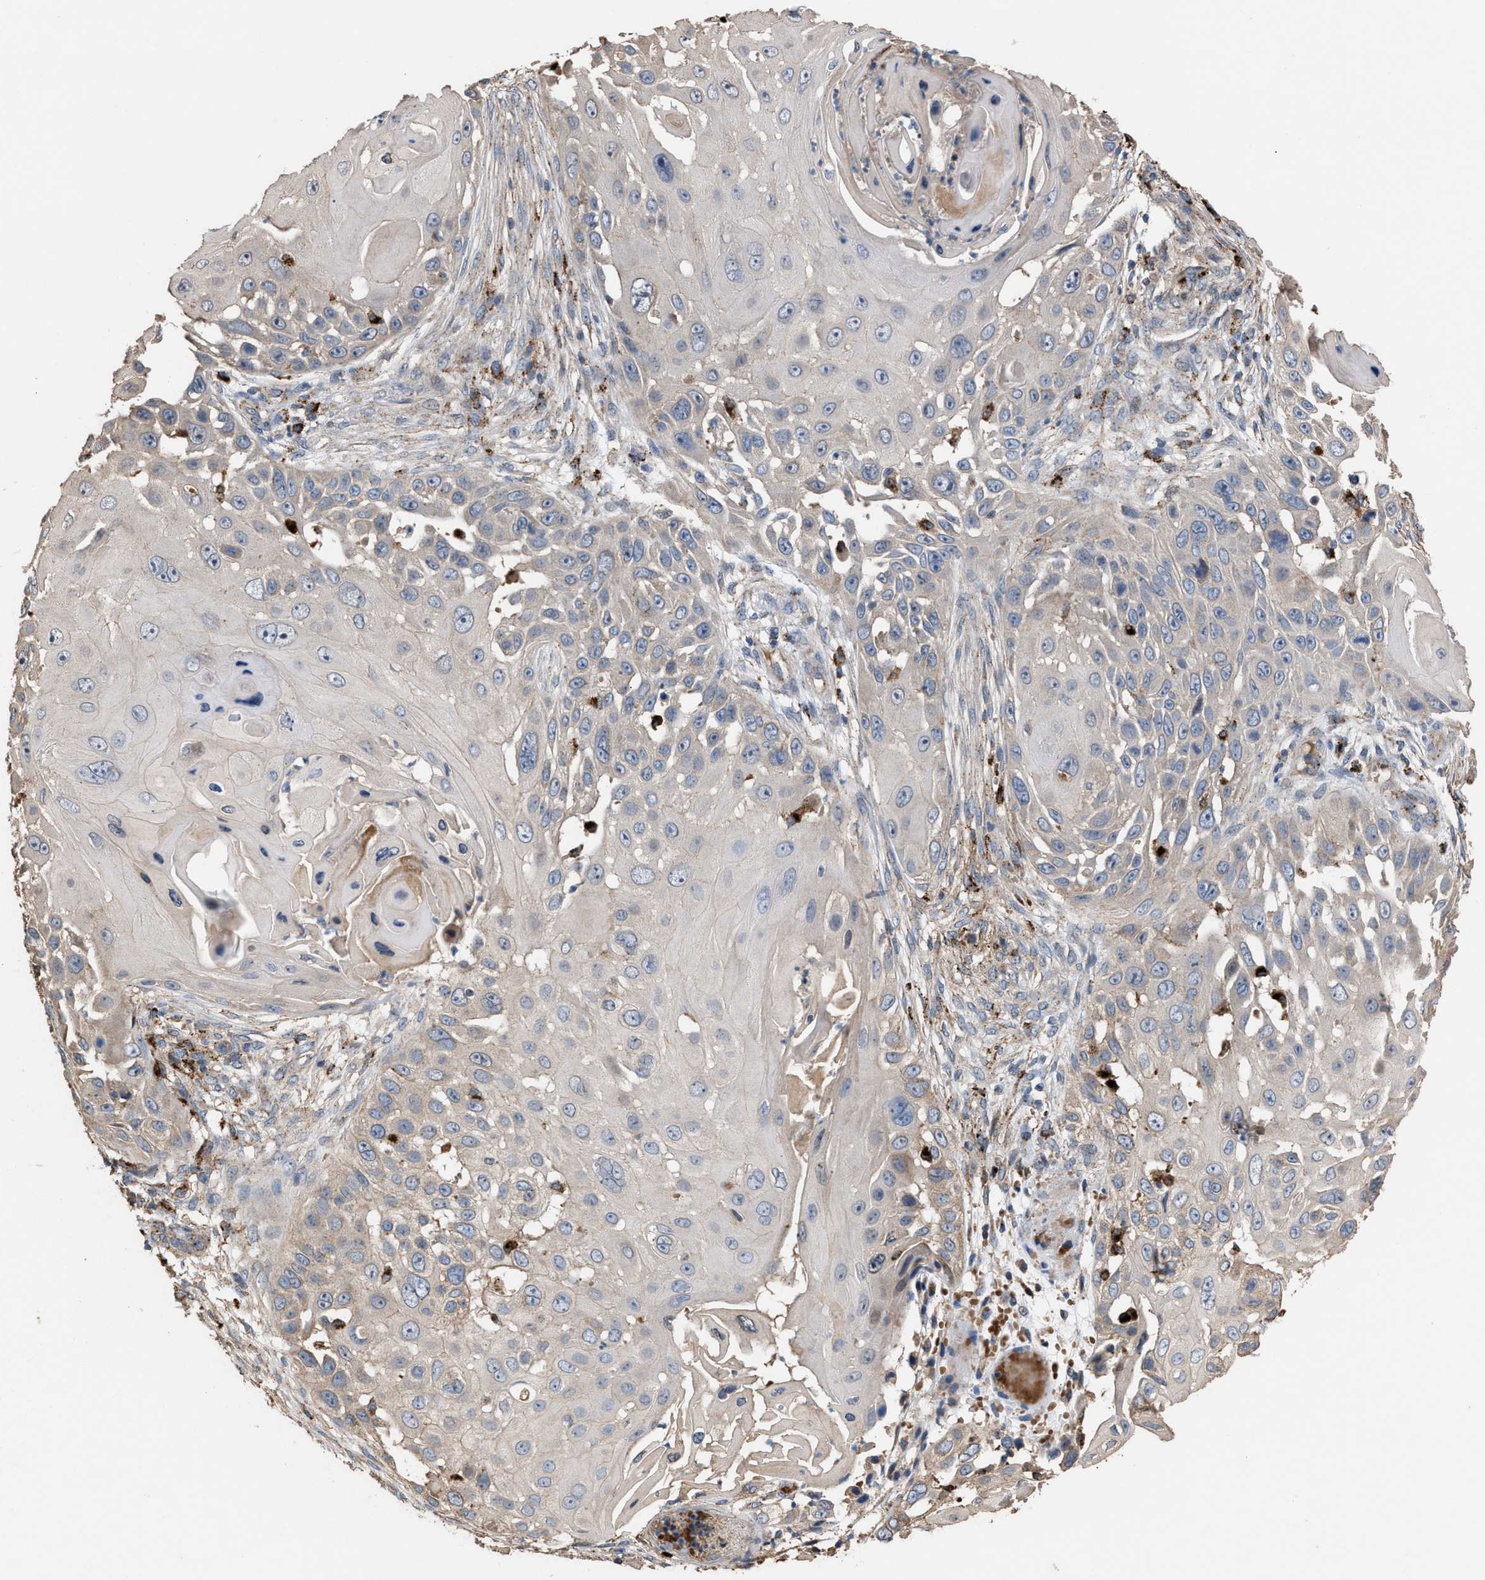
{"staining": {"intensity": "negative", "quantity": "none", "location": "none"}, "tissue": "skin cancer", "cell_type": "Tumor cells", "image_type": "cancer", "snomed": [{"axis": "morphology", "description": "Squamous cell carcinoma, NOS"}, {"axis": "topography", "description": "Skin"}], "caption": "Photomicrograph shows no significant protein staining in tumor cells of skin squamous cell carcinoma.", "gene": "ELMO3", "patient": {"sex": "female", "age": 44}}